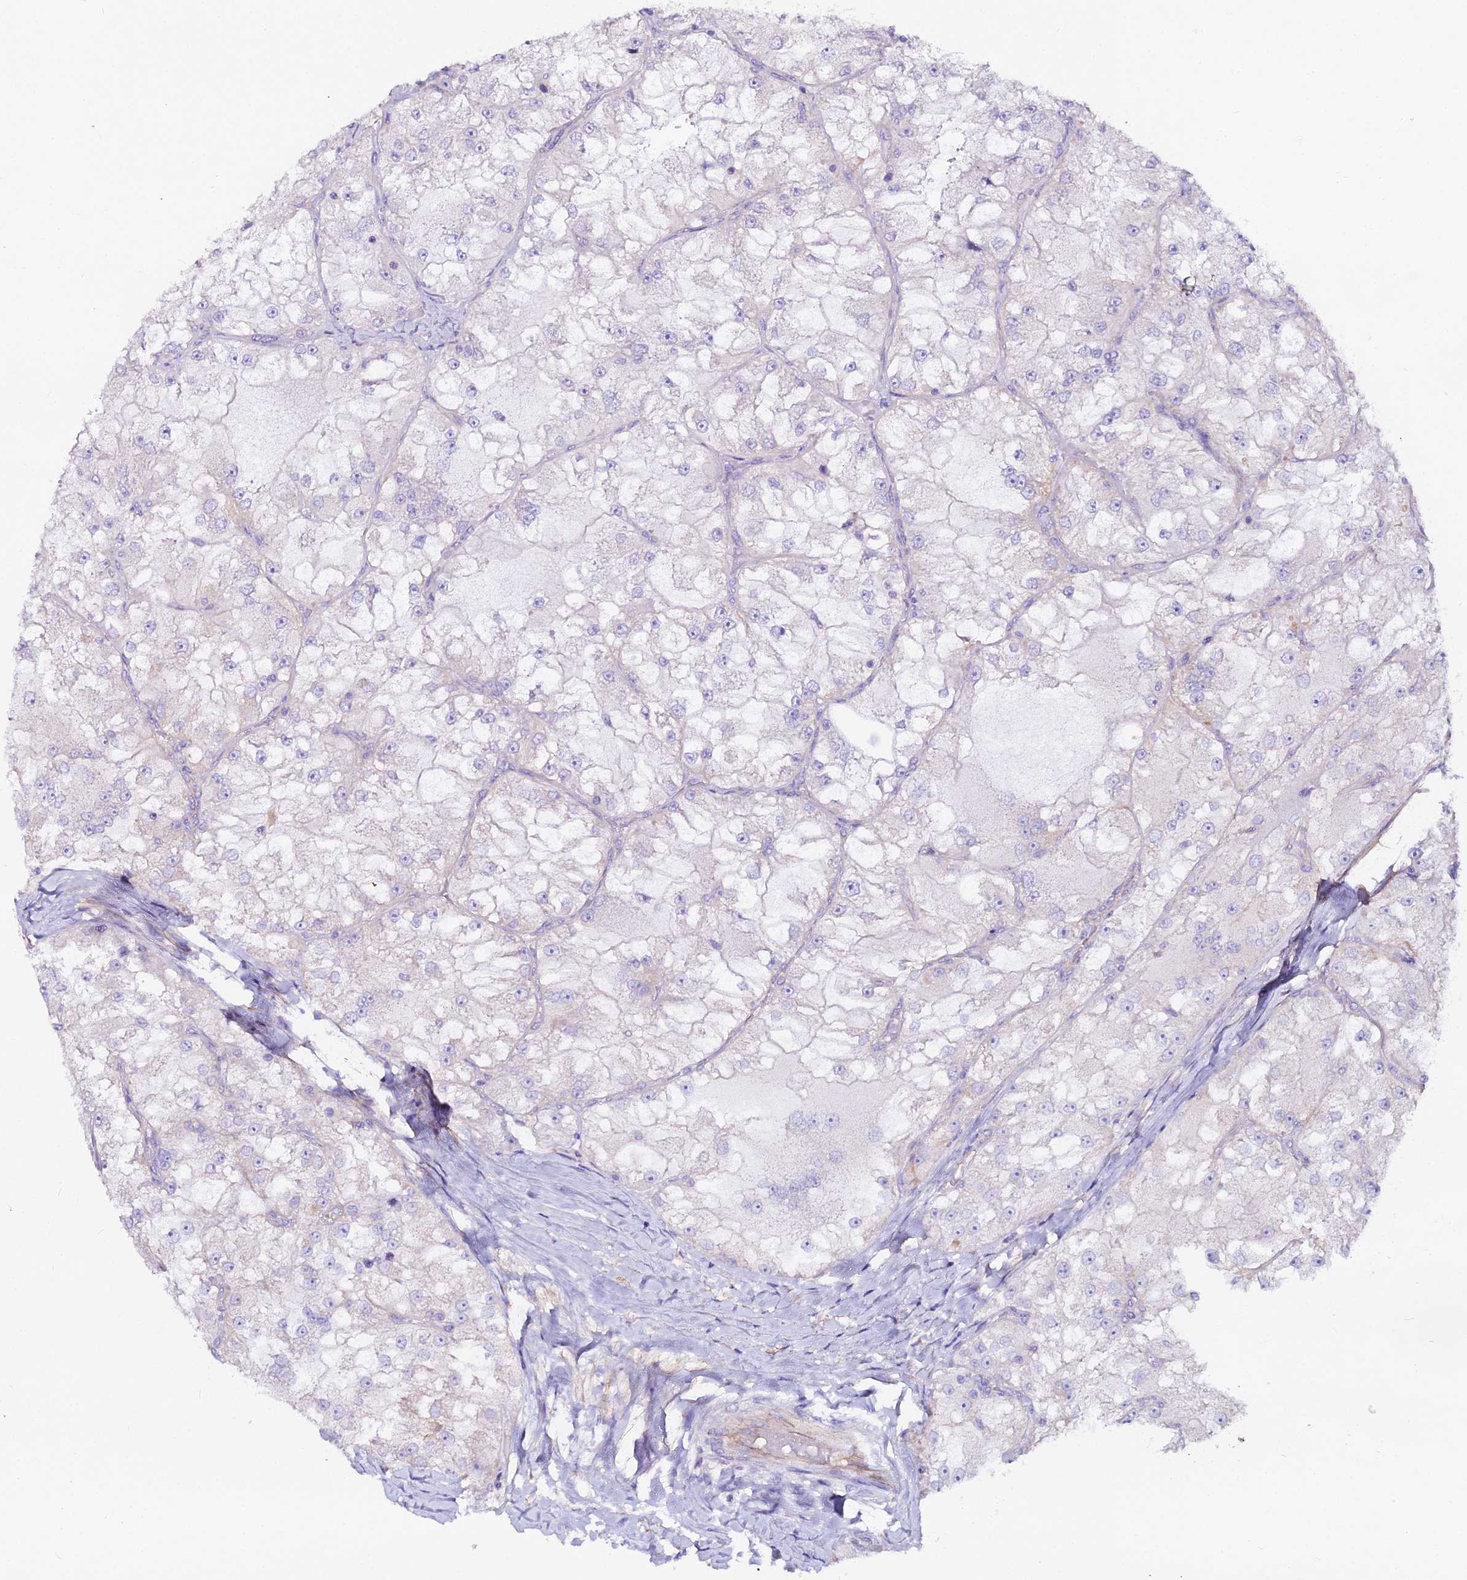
{"staining": {"intensity": "negative", "quantity": "none", "location": "none"}, "tissue": "renal cancer", "cell_type": "Tumor cells", "image_type": "cancer", "snomed": [{"axis": "morphology", "description": "Adenocarcinoma, NOS"}, {"axis": "topography", "description": "Kidney"}], "caption": "This is a micrograph of immunohistochemistry (IHC) staining of renal cancer (adenocarcinoma), which shows no positivity in tumor cells. Nuclei are stained in blue.", "gene": "GLYAT", "patient": {"sex": "female", "age": 72}}